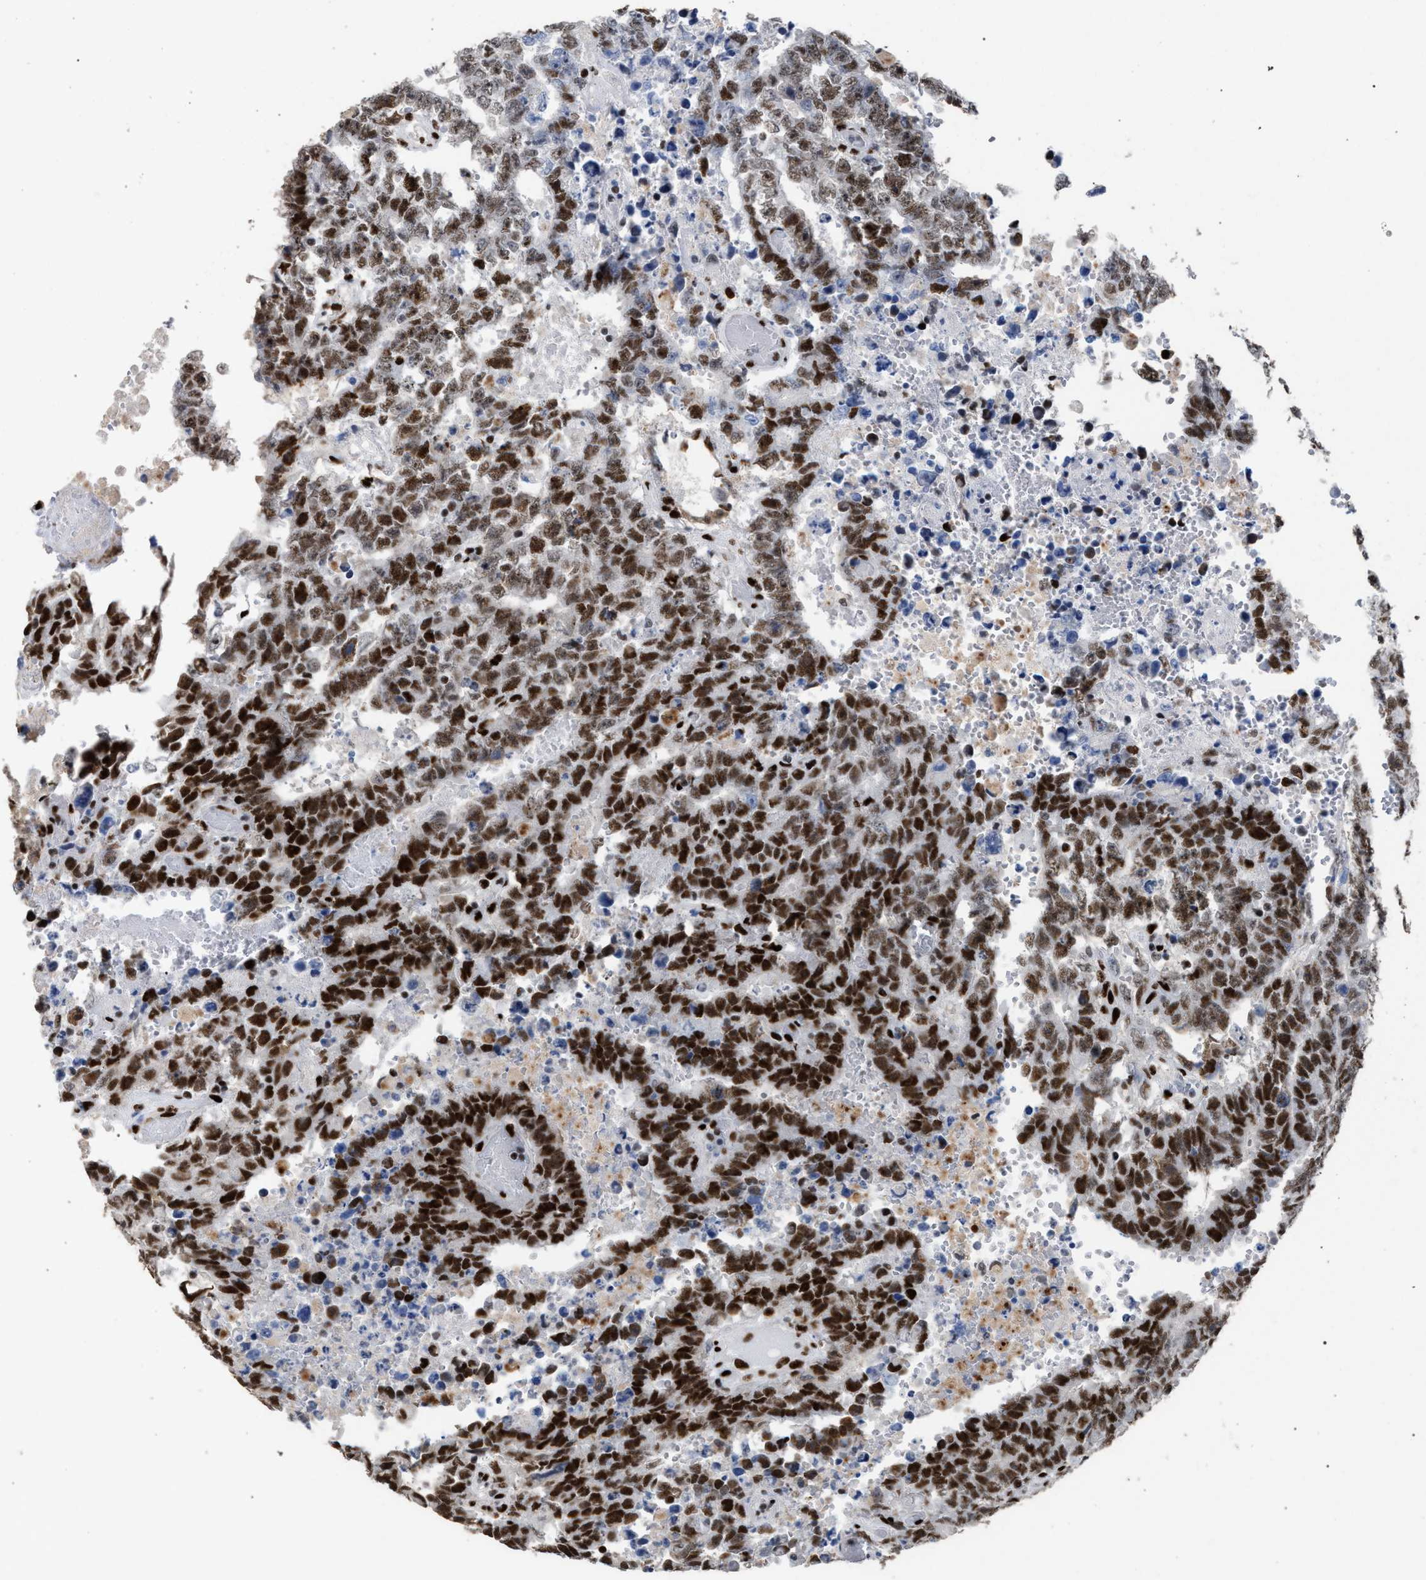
{"staining": {"intensity": "strong", "quantity": ">75%", "location": "nuclear"}, "tissue": "testis cancer", "cell_type": "Tumor cells", "image_type": "cancer", "snomed": [{"axis": "morphology", "description": "Carcinoma, Embryonal, NOS"}, {"axis": "topography", "description": "Testis"}], "caption": "Brown immunohistochemical staining in testis embryonal carcinoma reveals strong nuclear staining in approximately >75% of tumor cells.", "gene": "TP53BP1", "patient": {"sex": "male", "age": 25}}